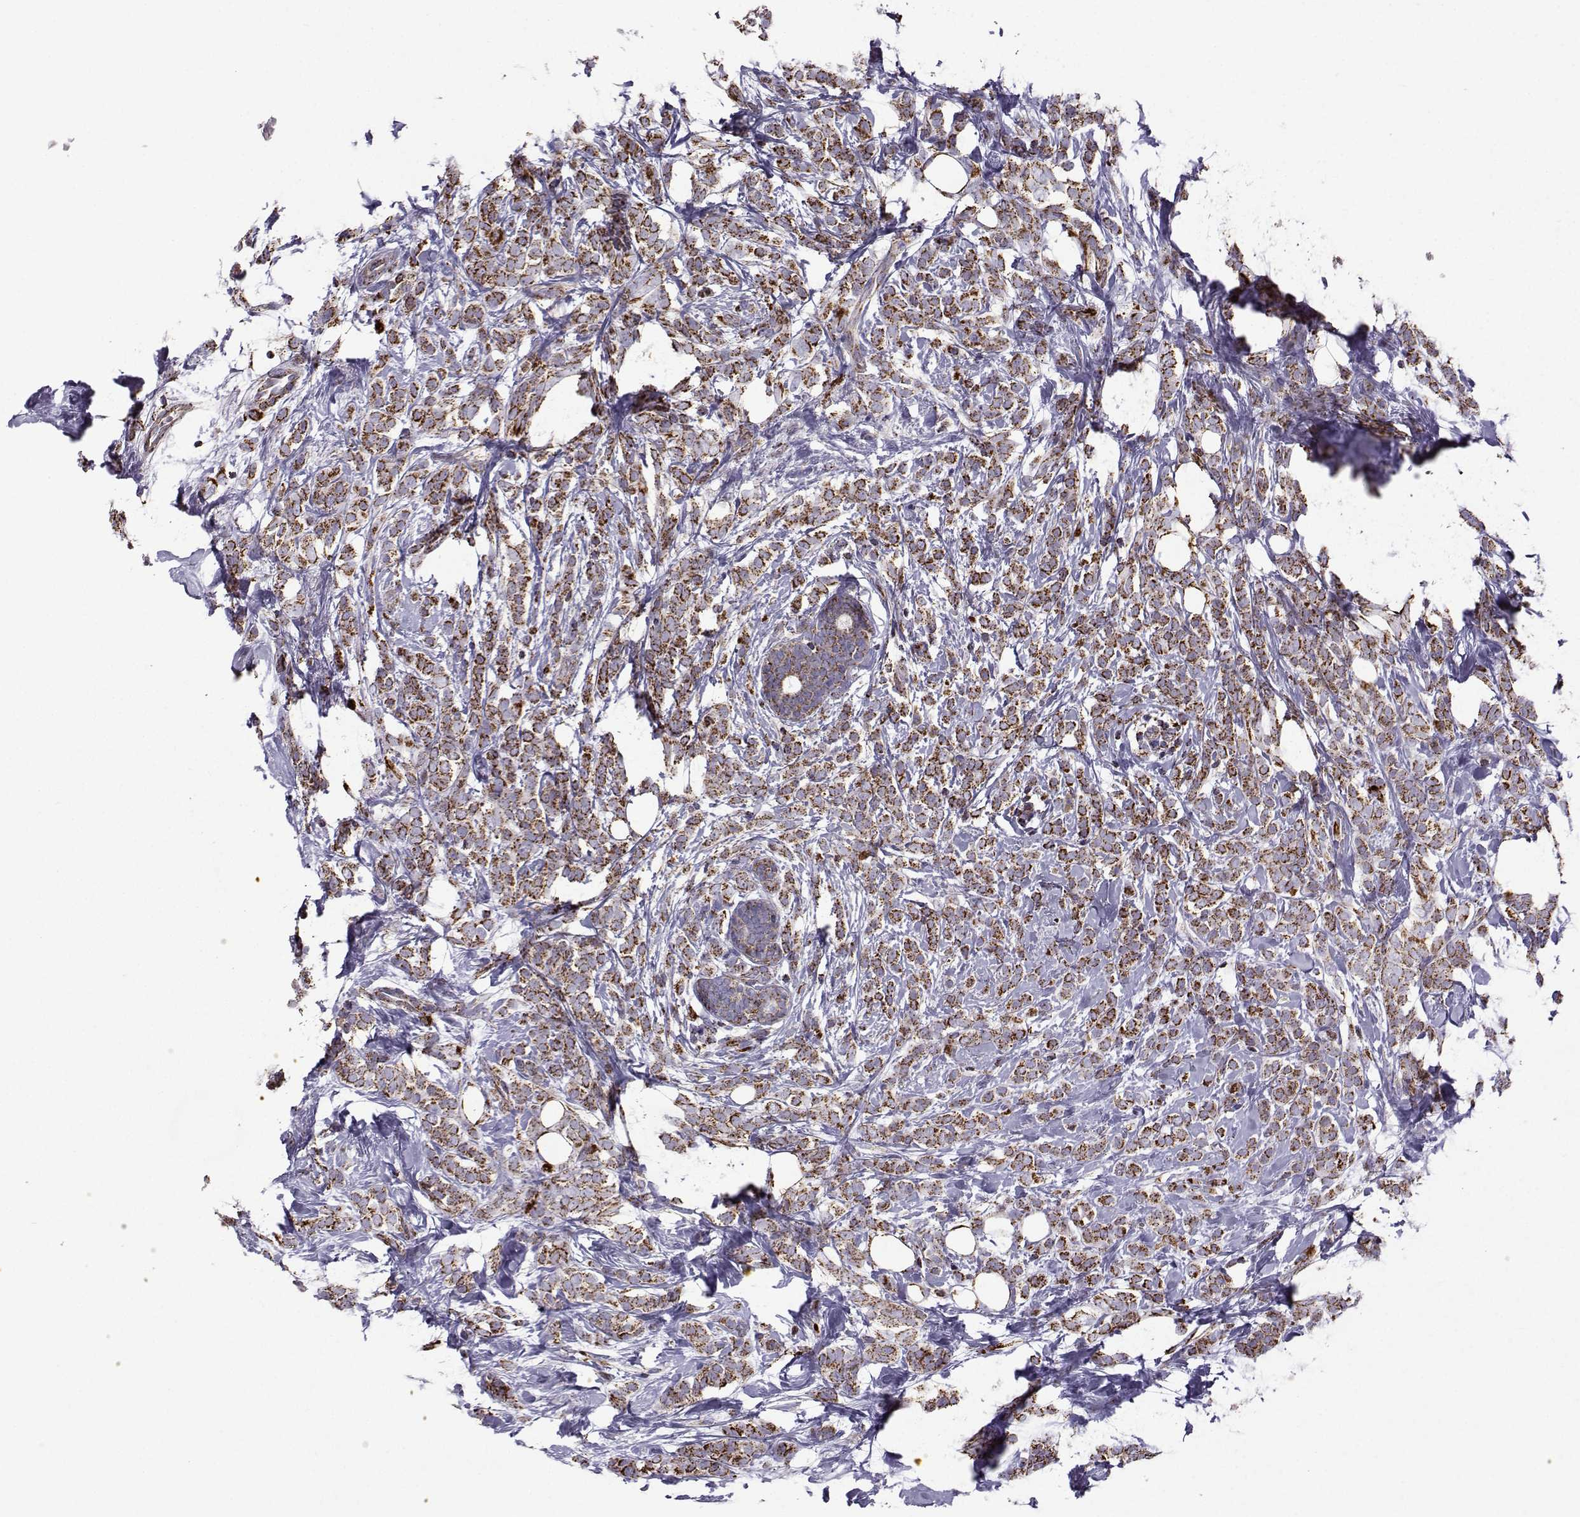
{"staining": {"intensity": "strong", "quantity": ">75%", "location": "cytoplasmic/membranous"}, "tissue": "breast cancer", "cell_type": "Tumor cells", "image_type": "cancer", "snomed": [{"axis": "morphology", "description": "Lobular carcinoma"}, {"axis": "topography", "description": "Breast"}], "caption": "Immunohistochemical staining of human breast lobular carcinoma demonstrates strong cytoplasmic/membranous protein expression in approximately >75% of tumor cells. (DAB (3,3'-diaminobenzidine) = brown stain, brightfield microscopy at high magnification).", "gene": "NECAB3", "patient": {"sex": "female", "age": 49}}